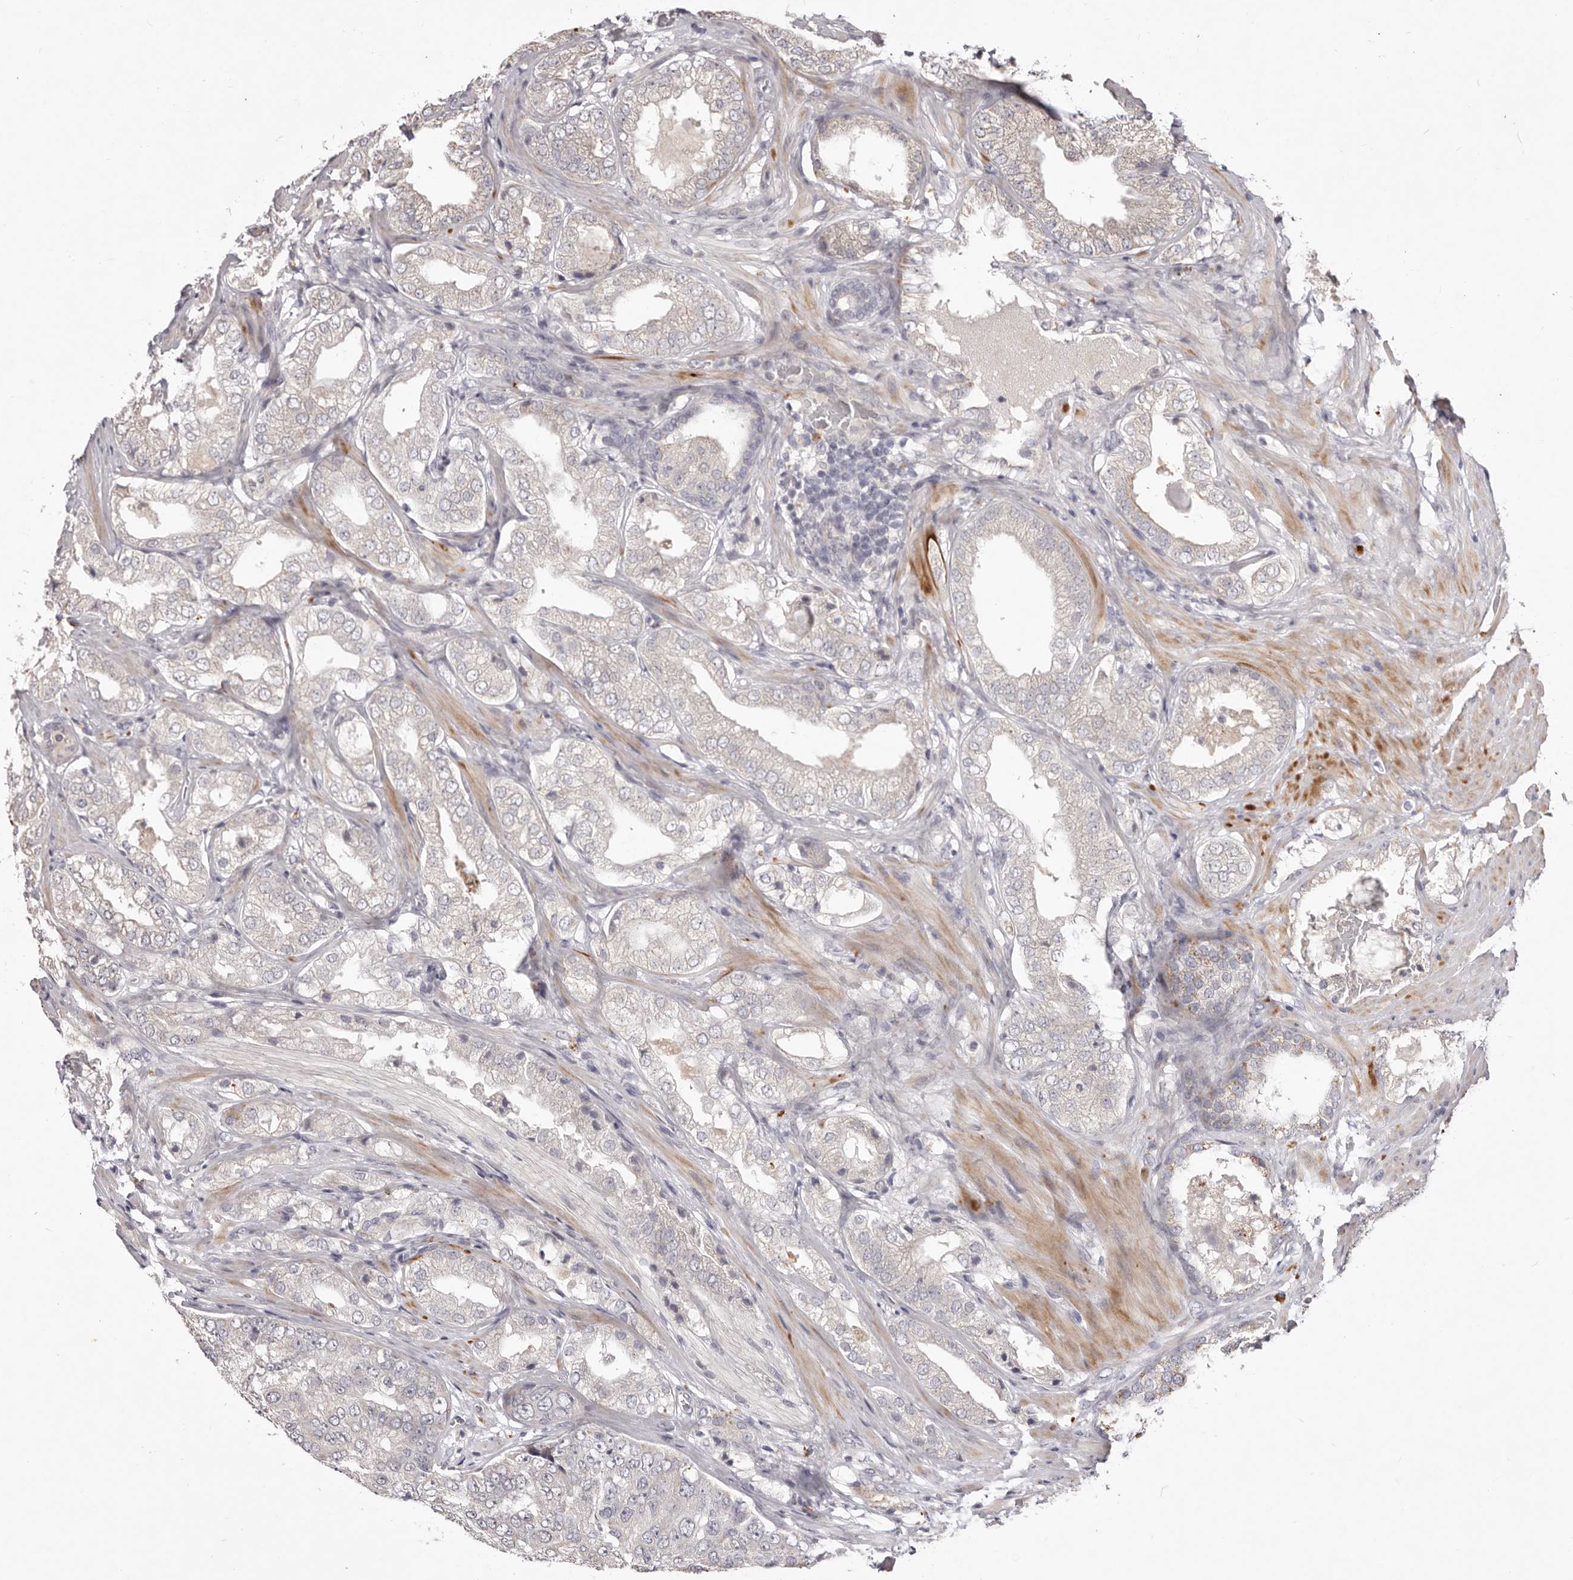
{"staining": {"intensity": "moderate", "quantity": "<25%", "location": "cytoplasmic/membranous"}, "tissue": "prostate cancer", "cell_type": "Tumor cells", "image_type": "cancer", "snomed": [{"axis": "morphology", "description": "Adenocarcinoma, High grade"}, {"axis": "topography", "description": "Prostate"}], "caption": "High-grade adenocarcinoma (prostate) stained with DAB (3,3'-diaminobenzidine) IHC displays low levels of moderate cytoplasmic/membranous expression in approximately <25% of tumor cells.", "gene": "GARNL3", "patient": {"sex": "male", "age": 58}}